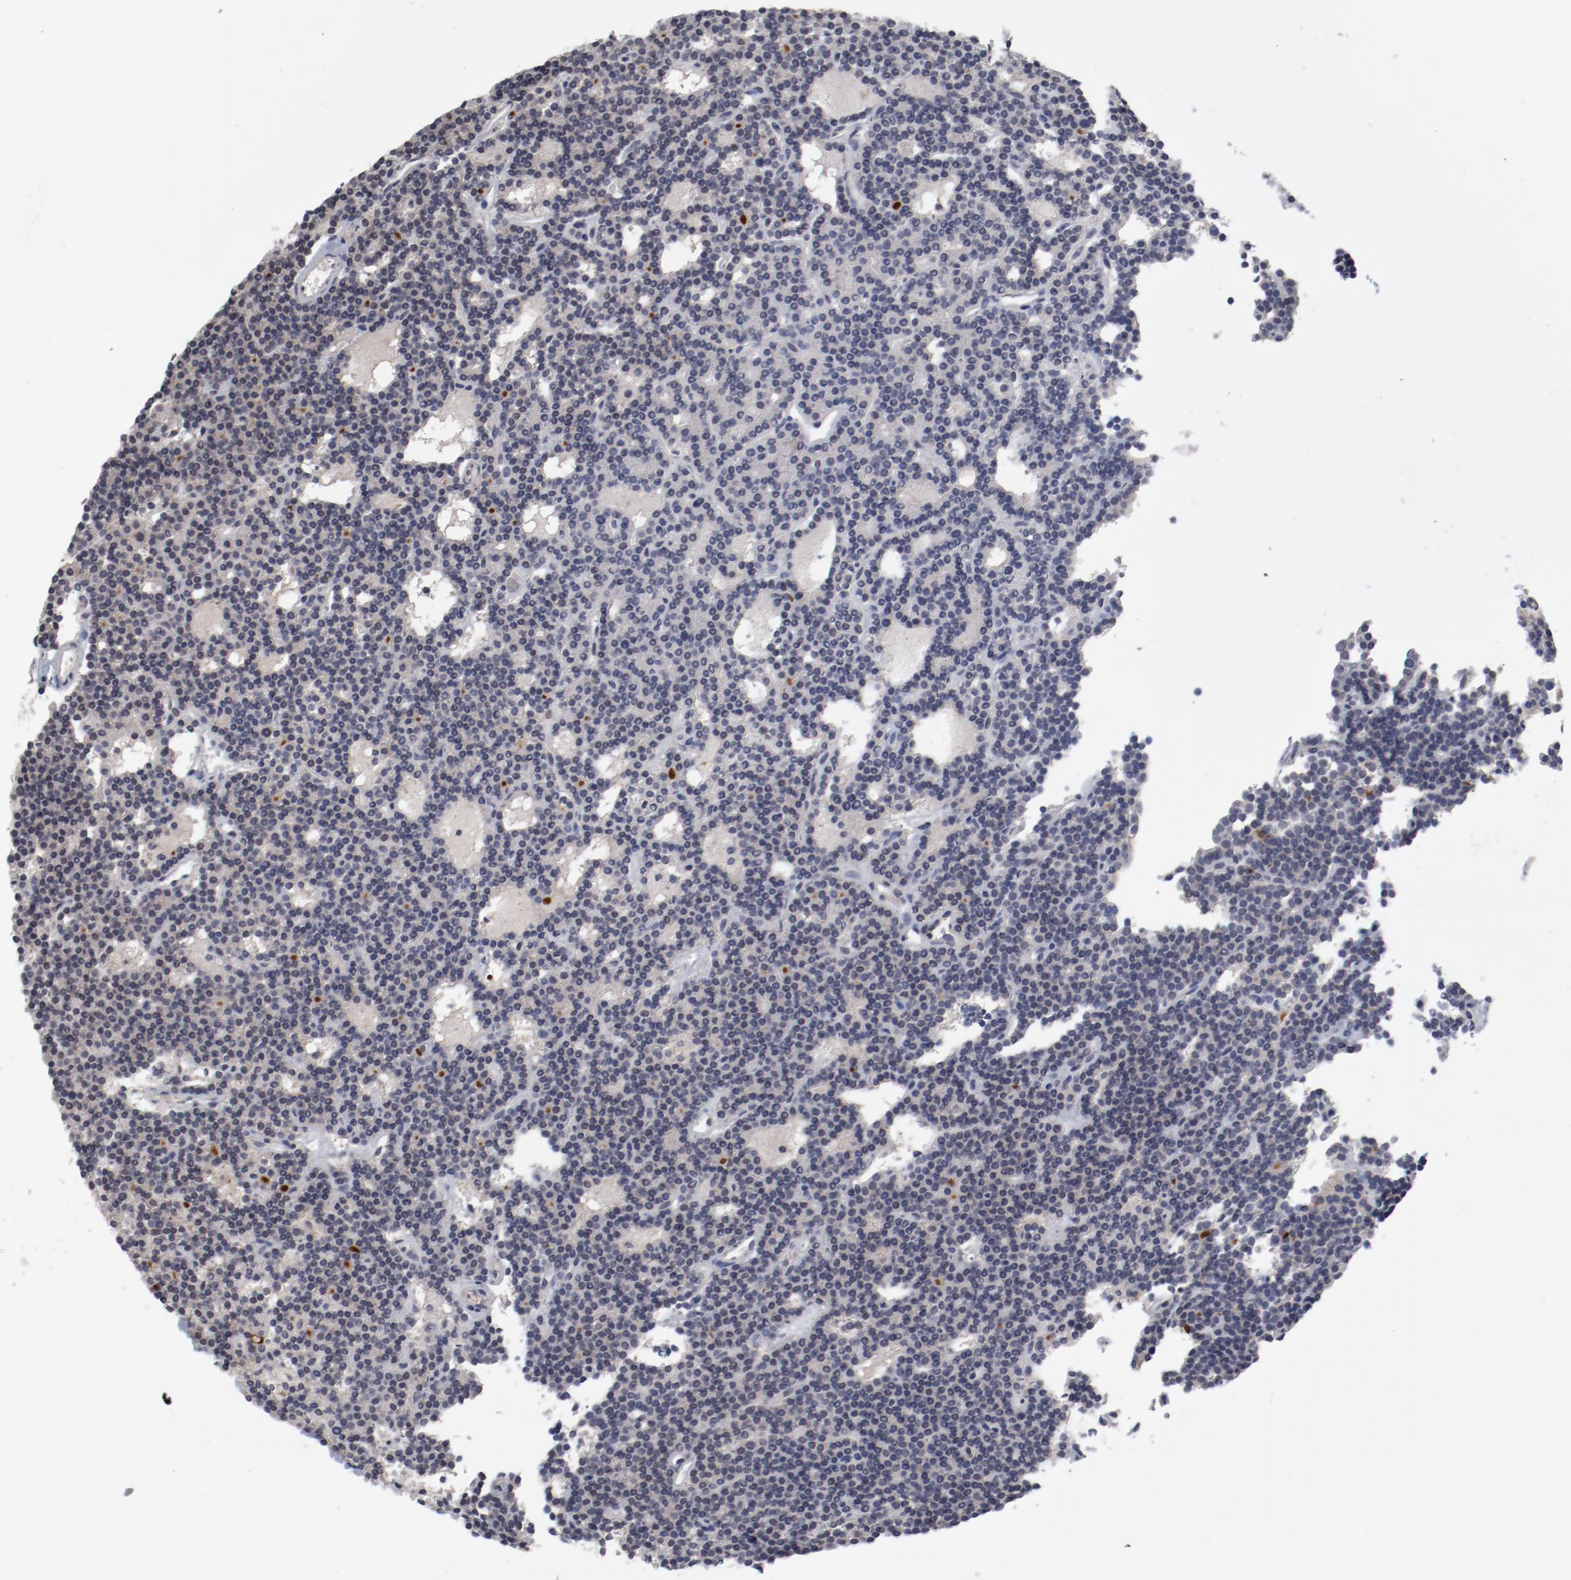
{"staining": {"intensity": "negative", "quantity": "none", "location": "none"}, "tissue": "parathyroid gland", "cell_type": "Glandular cells", "image_type": "normal", "snomed": [{"axis": "morphology", "description": "Normal tissue, NOS"}, {"axis": "topography", "description": "Parathyroid gland"}], "caption": "Human parathyroid gland stained for a protein using IHC reveals no expression in glandular cells.", "gene": "CBL", "patient": {"sex": "female", "age": 45}}